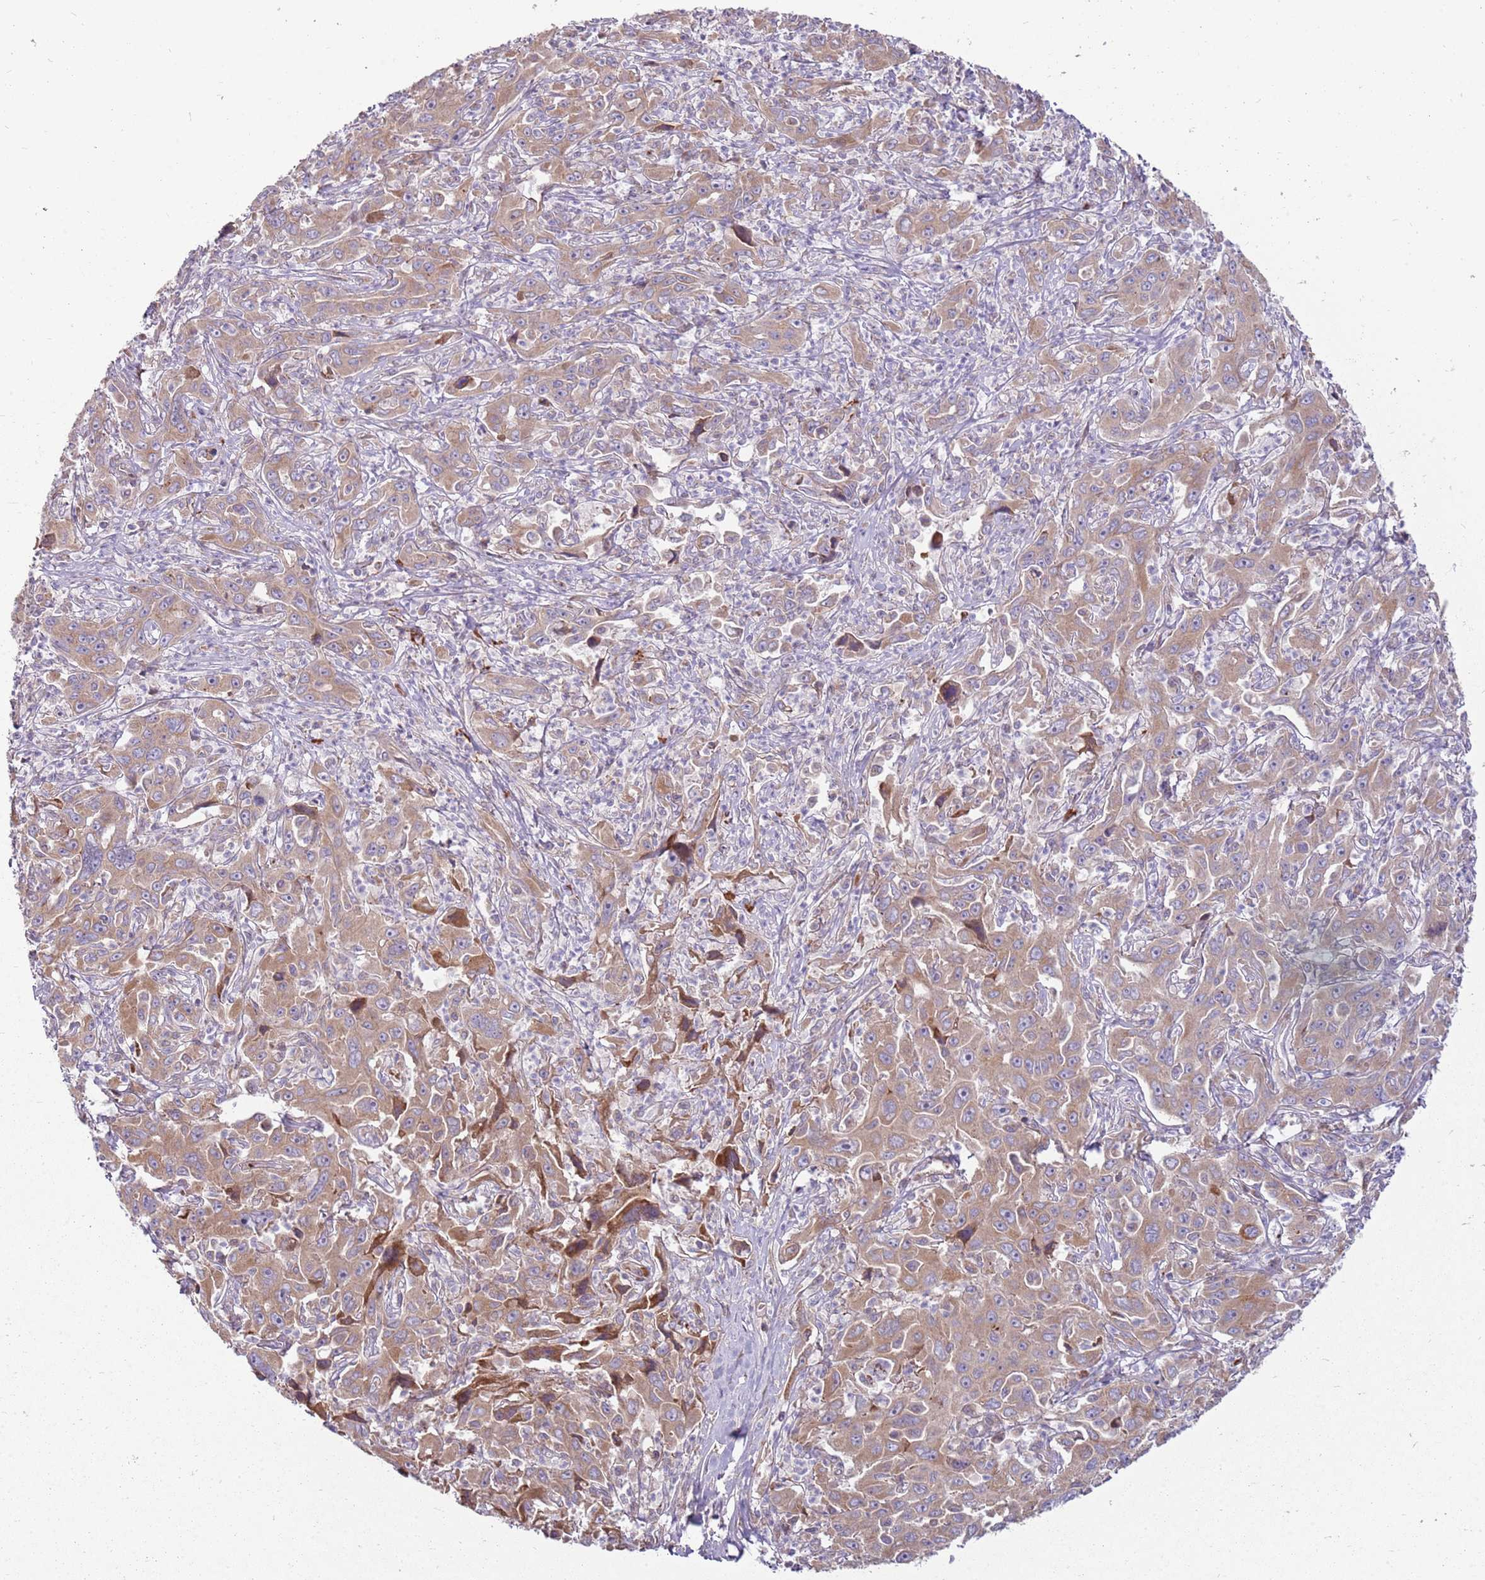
{"staining": {"intensity": "weak", "quantity": ">75%", "location": "cytoplasmic/membranous"}, "tissue": "liver cancer", "cell_type": "Tumor cells", "image_type": "cancer", "snomed": [{"axis": "morphology", "description": "Carcinoma, Hepatocellular, NOS"}, {"axis": "topography", "description": "Liver"}], "caption": "Hepatocellular carcinoma (liver) stained with a brown dye demonstrates weak cytoplasmic/membranous positive positivity in approximately >75% of tumor cells.", "gene": "EMC1", "patient": {"sex": "male", "age": 63}}